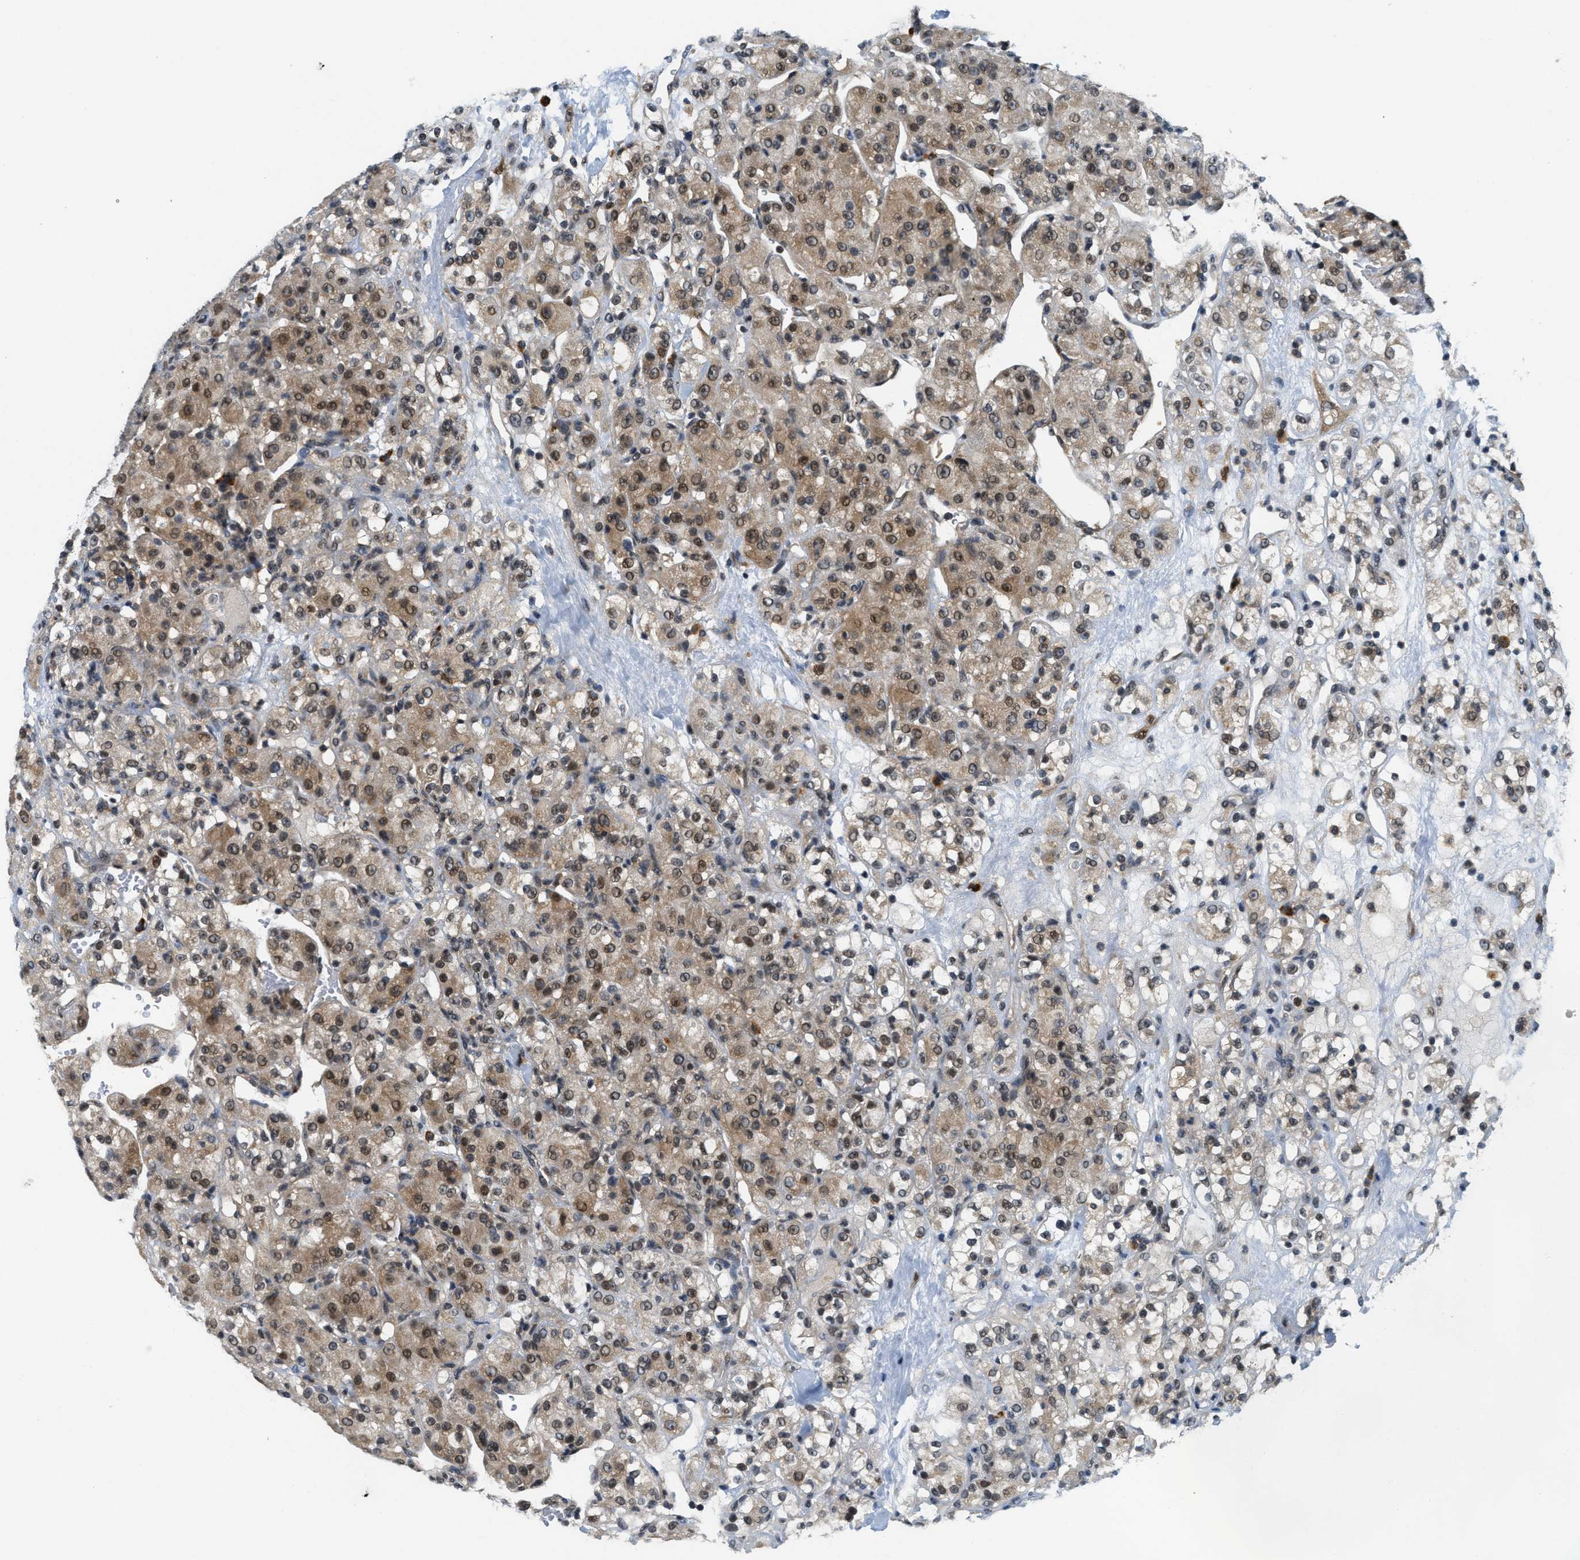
{"staining": {"intensity": "moderate", "quantity": ">75%", "location": "cytoplasmic/membranous,nuclear"}, "tissue": "renal cancer", "cell_type": "Tumor cells", "image_type": "cancer", "snomed": [{"axis": "morphology", "description": "Normal tissue, NOS"}, {"axis": "morphology", "description": "Adenocarcinoma, NOS"}, {"axis": "topography", "description": "Kidney"}], "caption": "Renal cancer stained for a protein (brown) shows moderate cytoplasmic/membranous and nuclear positive staining in approximately >75% of tumor cells.", "gene": "KMT2A", "patient": {"sex": "male", "age": 61}}